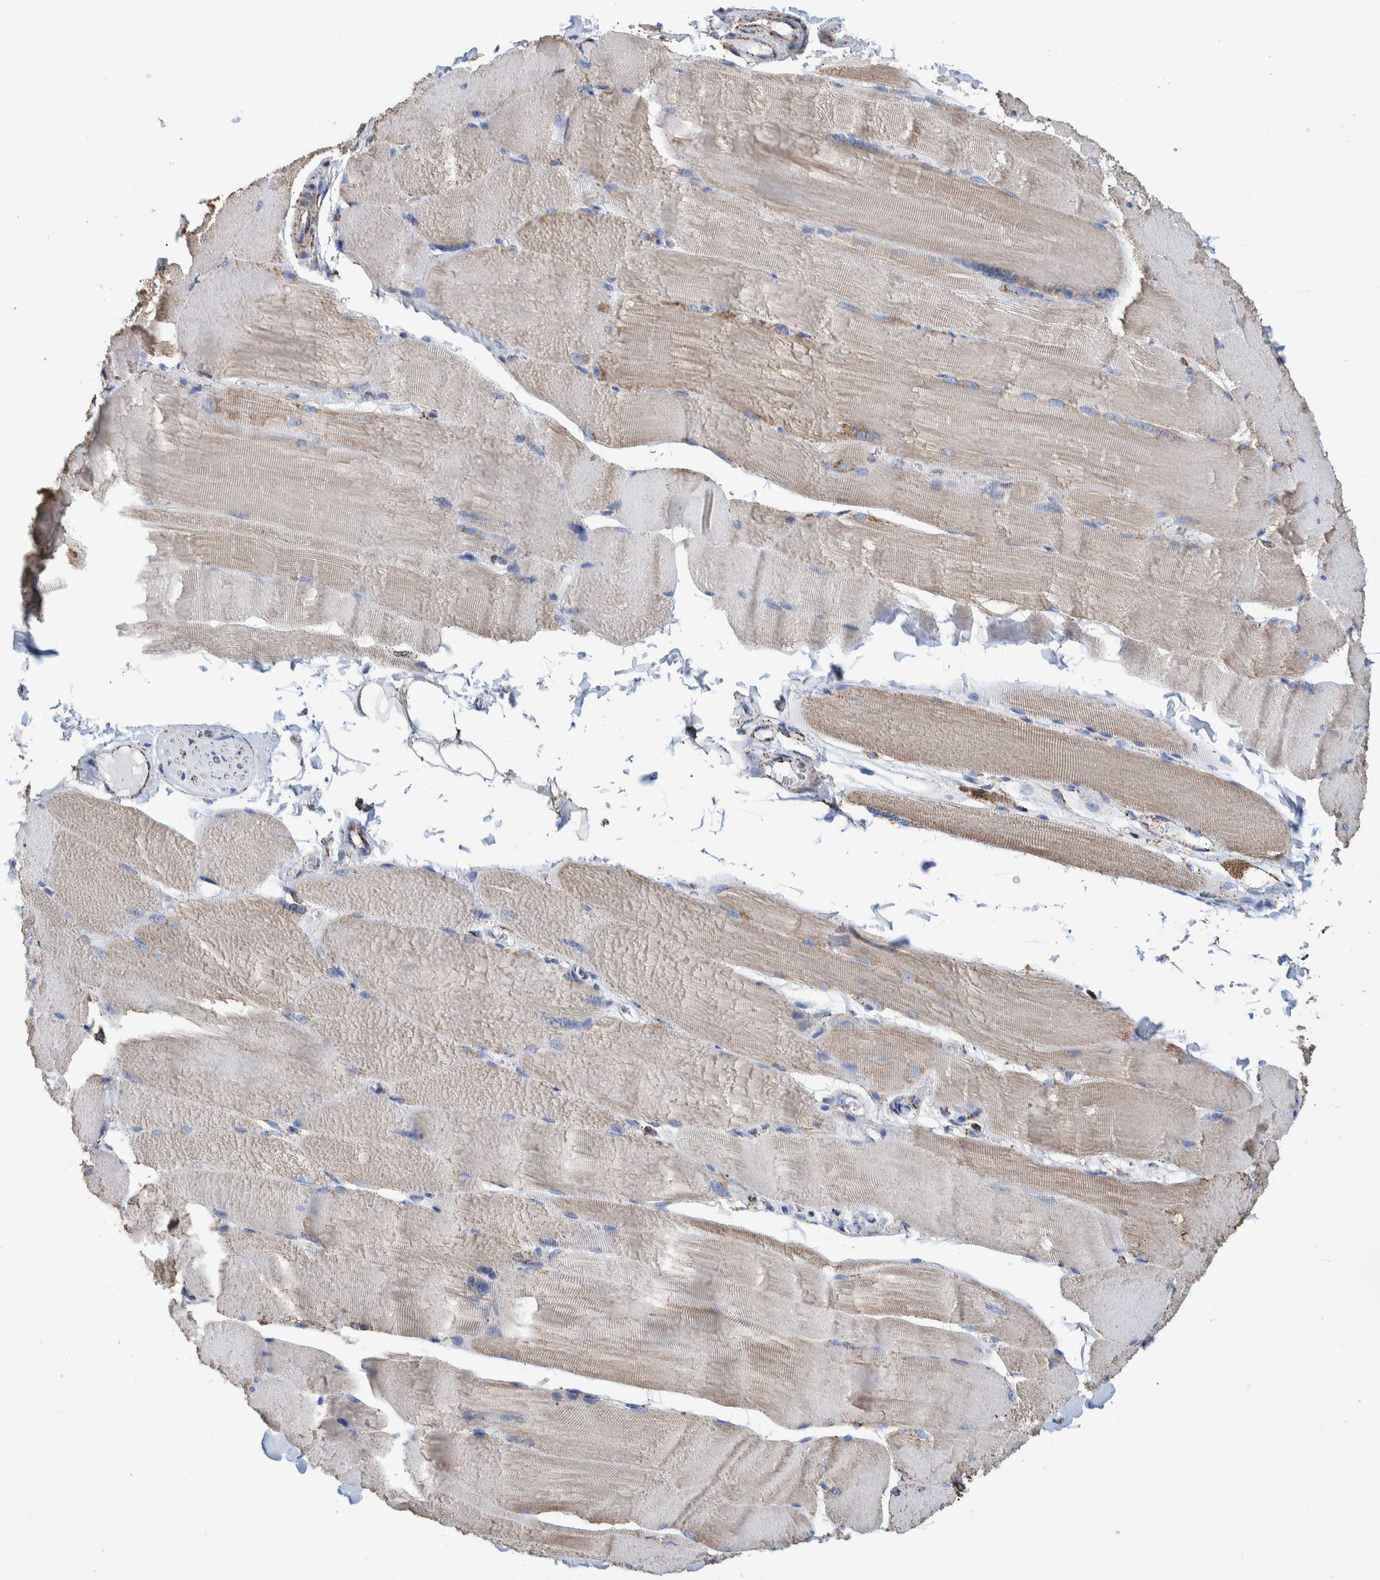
{"staining": {"intensity": "weak", "quantity": "25%-75%", "location": "cytoplasmic/membranous"}, "tissue": "skeletal muscle", "cell_type": "Myocytes", "image_type": "normal", "snomed": [{"axis": "morphology", "description": "Normal tissue, NOS"}, {"axis": "topography", "description": "Skin"}, {"axis": "topography", "description": "Skeletal muscle"}], "caption": "Skeletal muscle stained with DAB IHC displays low levels of weak cytoplasmic/membranous staining in about 25%-75% of myocytes.", "gene": "VPS26C", "patient": {"sex": "male", "age": 83}}